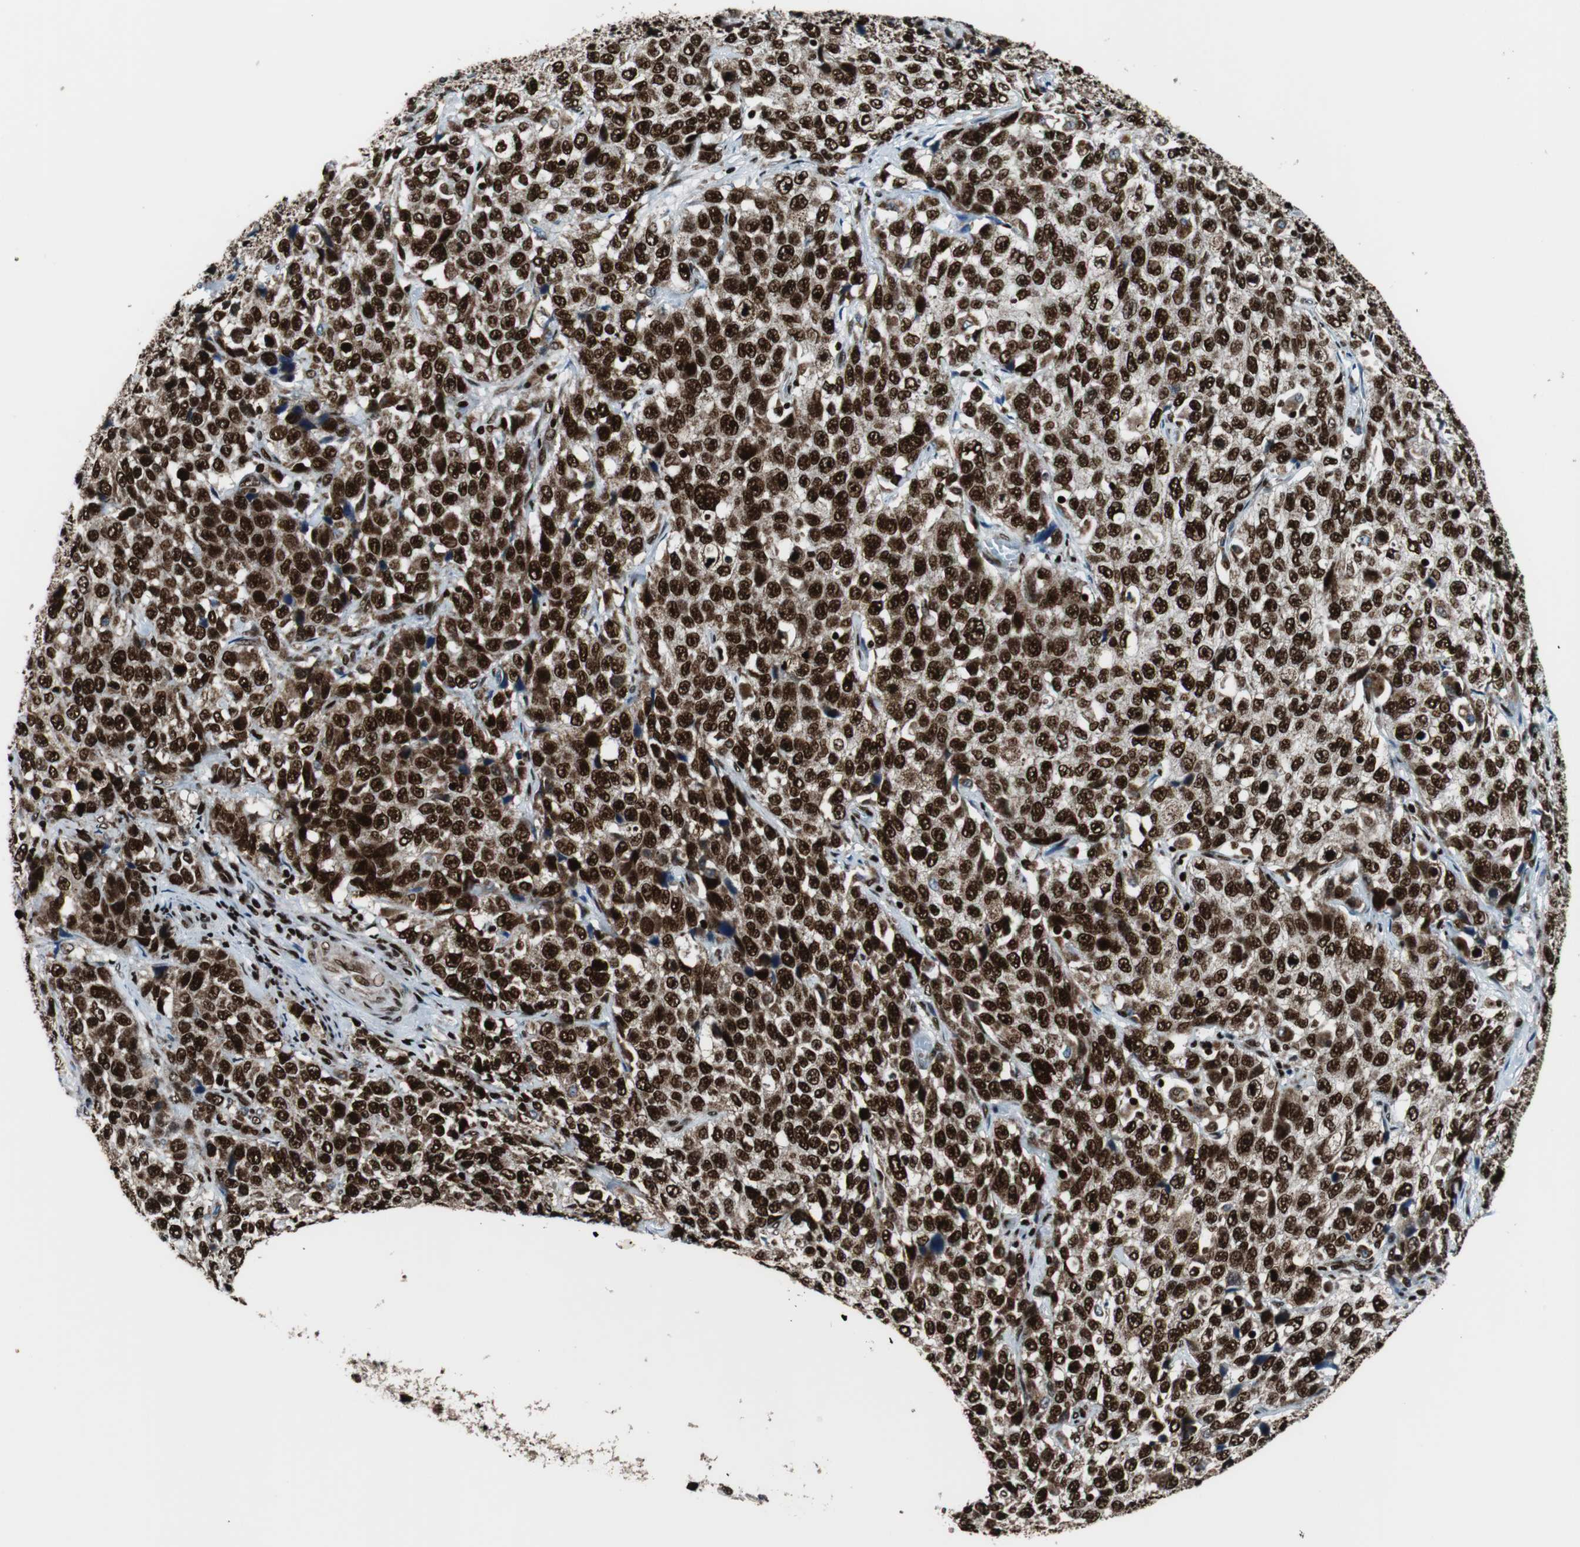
{"staining": {"intensity": "strong", "quantity": ">75%", "location": "nuclear"}, "tissue": "stomach cancer", "cell_type": "Tumor cells", "image_type": "cancer", "snomed": [{"axis": "morphology", "description": "Normal tissue, NOS"}, {"axis": "morphology", "description": "Adenocarcinoma, NOS"}, {"axis": "topography", "description": "Stomach"}], "caption": "Immunohistochemical staining of human stomach cancer (adenocarcinoma) demonstrates strong nuclear protein expression in approximately >75% of tumor cells. The staining is performed using DAB brown chromogen to label protein expression. The nuclei are counter-stained blue using hematoxylin.", "gene": "HDAC1", "patient": {"sex": "male", "age": 48}}